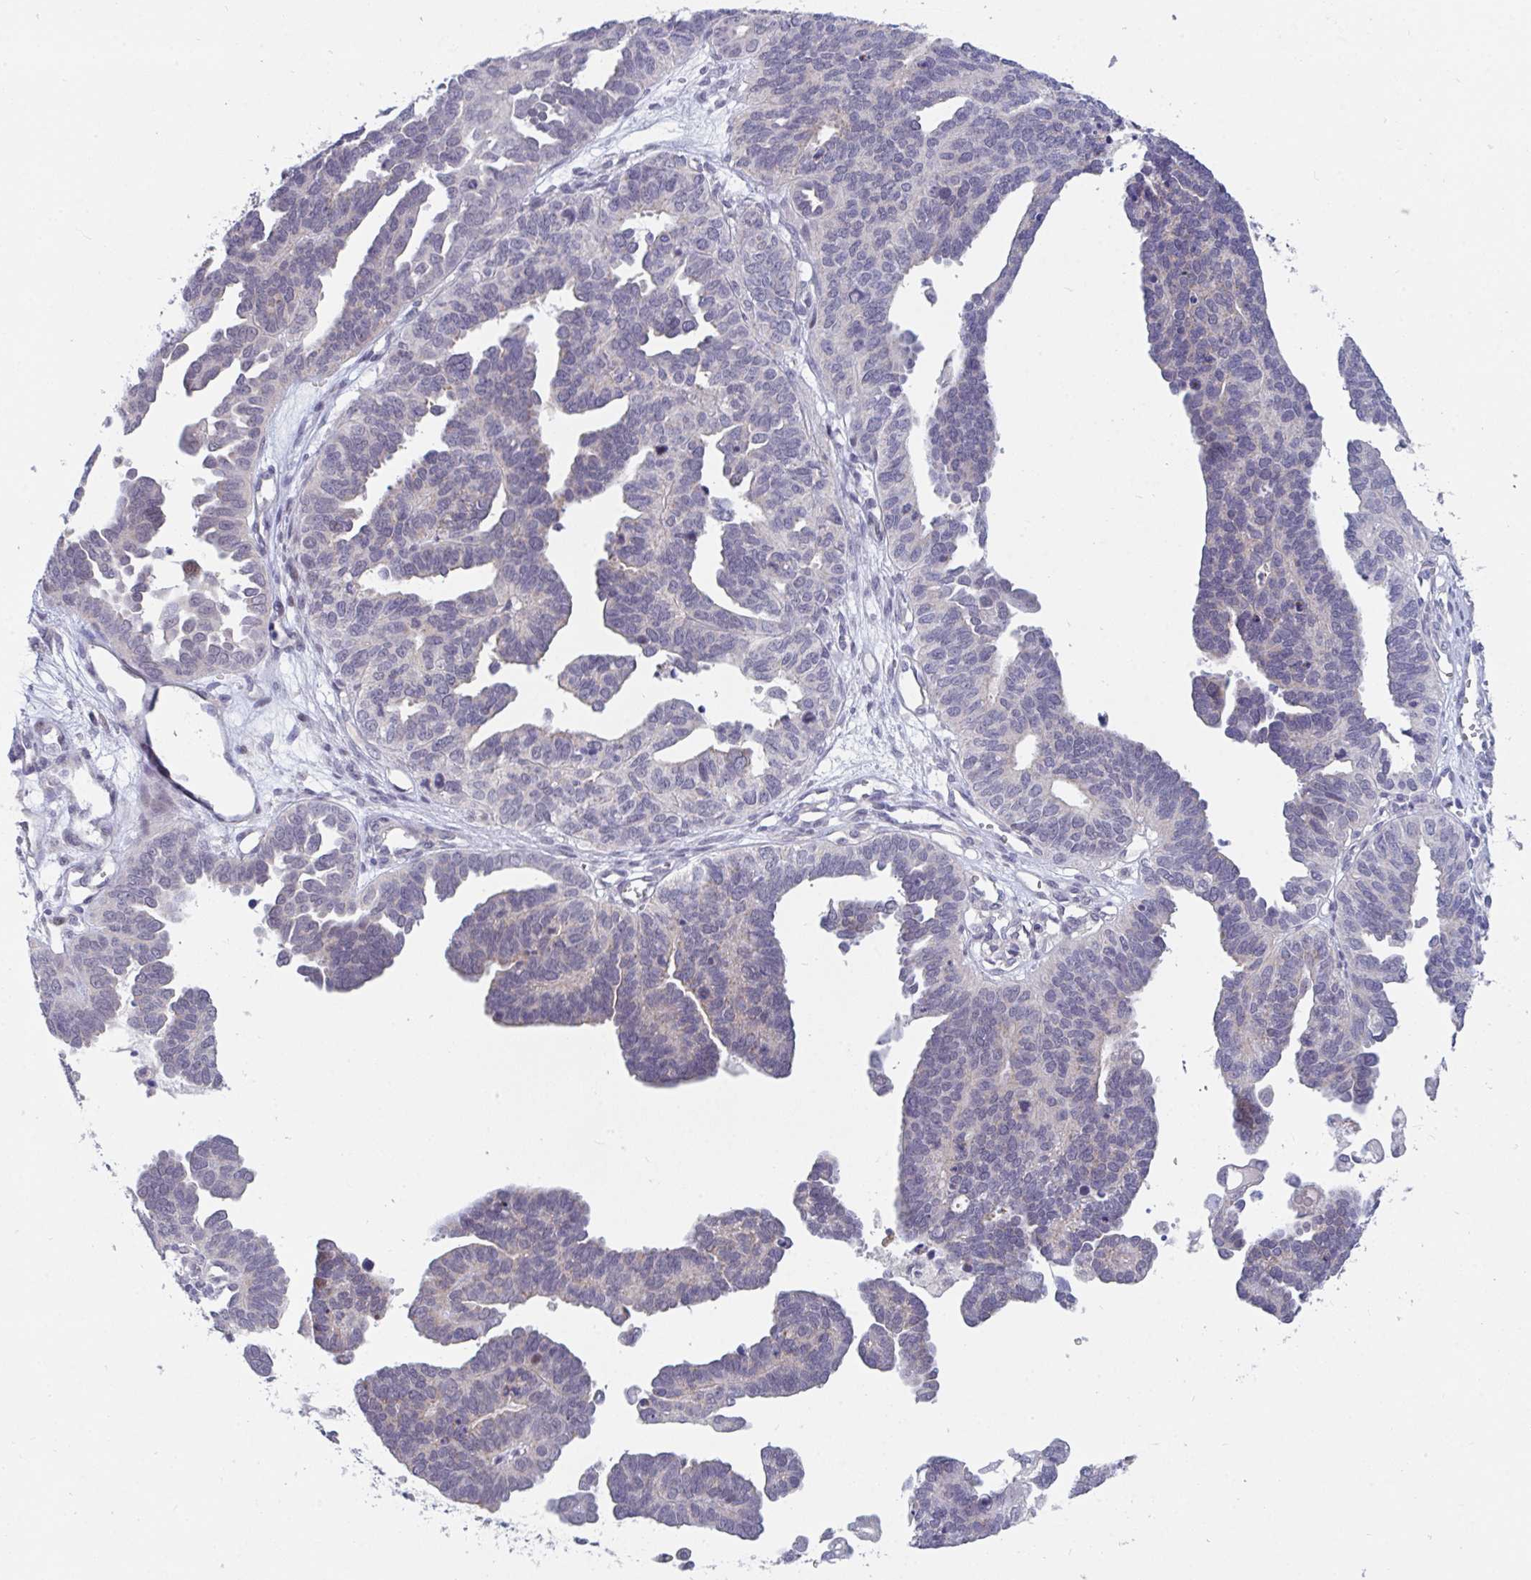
{"staining": {"intensity": "negative", "quantity": "none", "location": "none"}, "tissue": "ovarian cancer", "cell_type": "Tumor cells", "image_type": "cancer", "snomed": [{"axis": "morphology", "description": "Cystadenocarcinoma, serous, NOS"}, {"axis": "topography", "description": "Ovary"}], "caption": "Immunohistochemistry (IHC) image of ovarian cancer stained for a protein (brown), which displays no staining in tumor cells.", "gene": "FAM156B", "patient": {"sex": "female", "age": 51}}